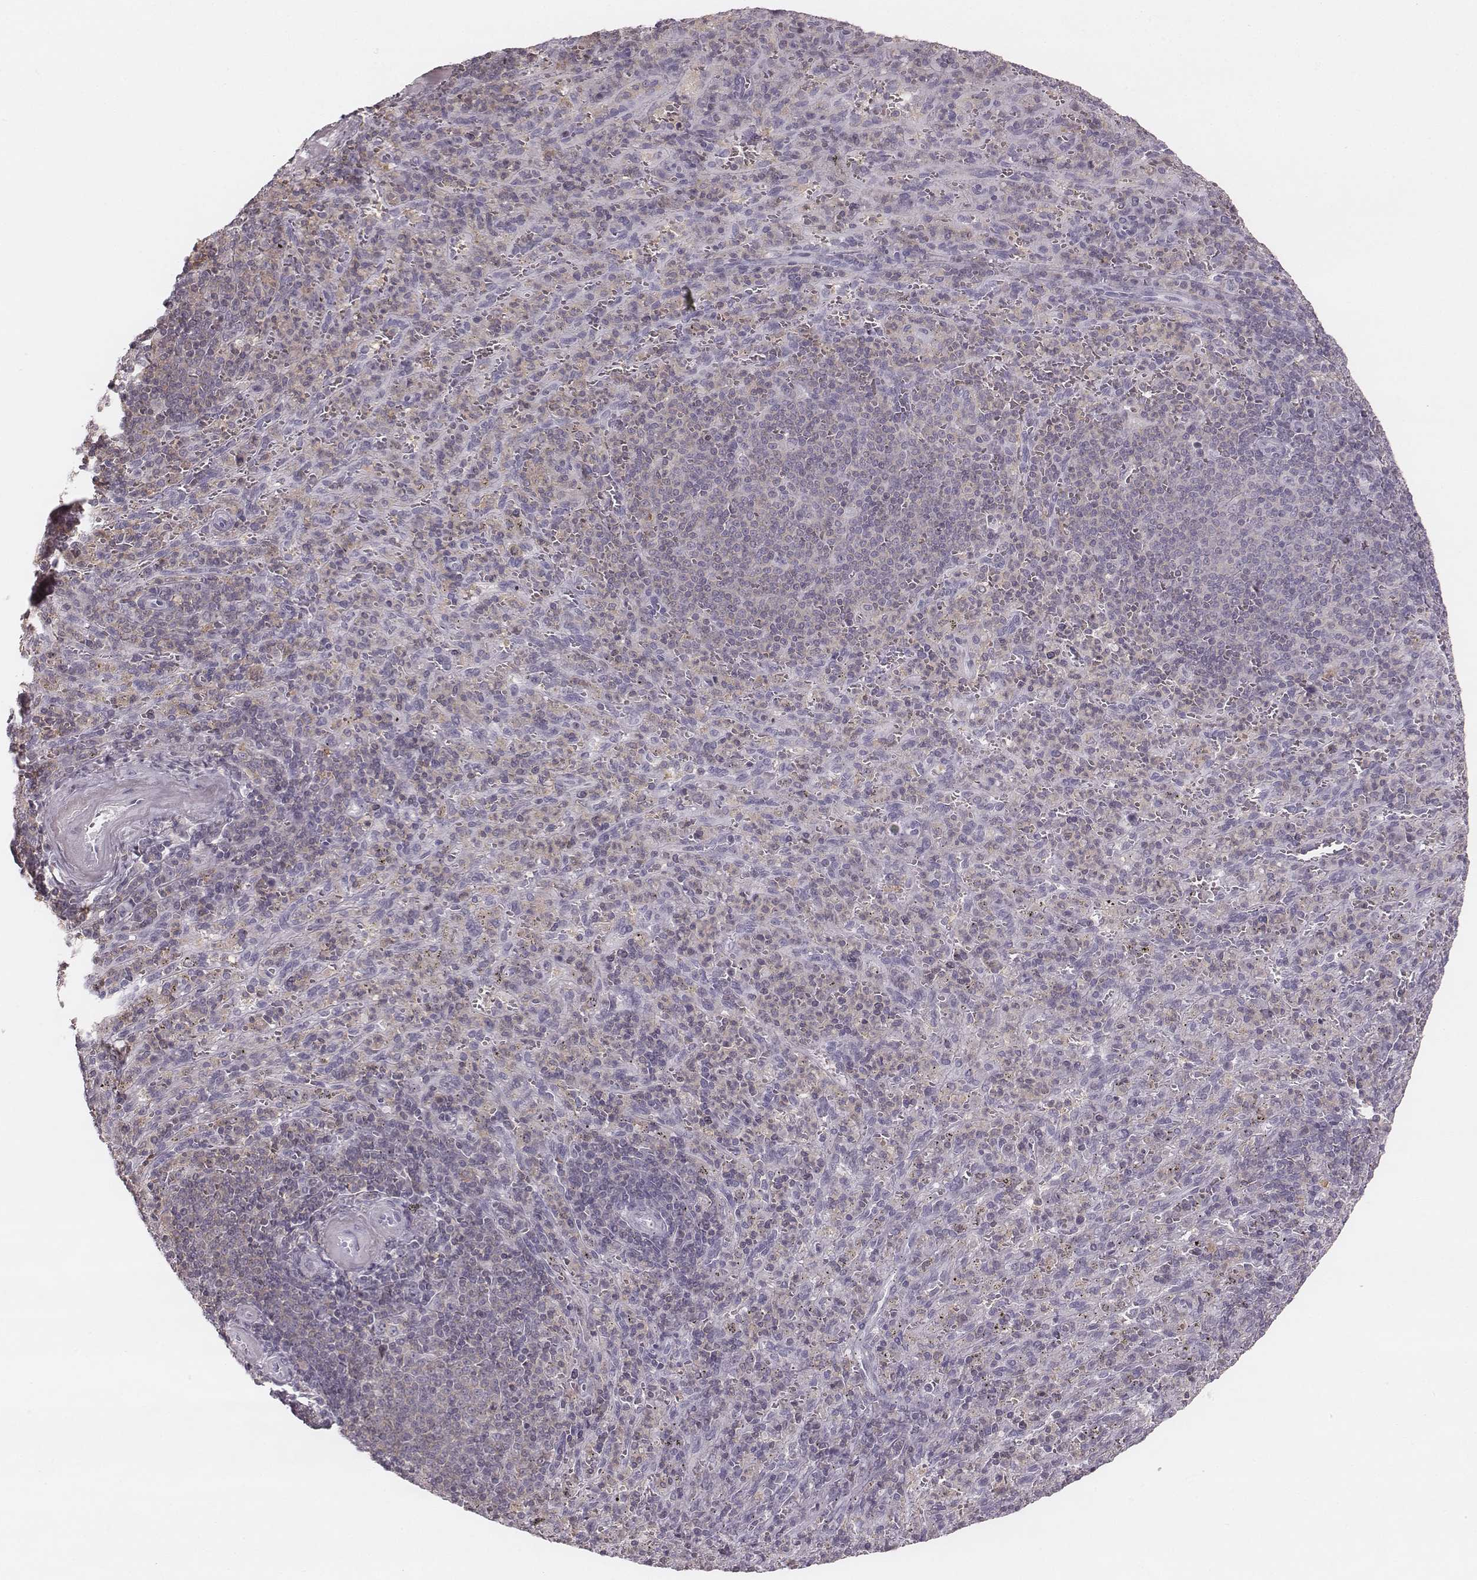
{"staining": {"intensity": "negative", "quantity": "none", "location": "none"}, "tissue": "spleen", "cell_type": "Cells in red pulp", "image_type": "normal", "snomed": [{"axis": "morphology", "description": "Normal tissue, NOS"}, {"axis": "topography", "description": "Spleen"}], "caption": "Immunohistochemistry (IHC) photomicrograph of normal spleen: human spleen stained with DAB shows no significant protein expression in cells in red pulp. (DAB (3,3'-diaminobenzidine) immunohistochemistry (IHC), high magnification).", "gene": "ENSG00000285837", "patient": {"sex": "male", "age": 57}}